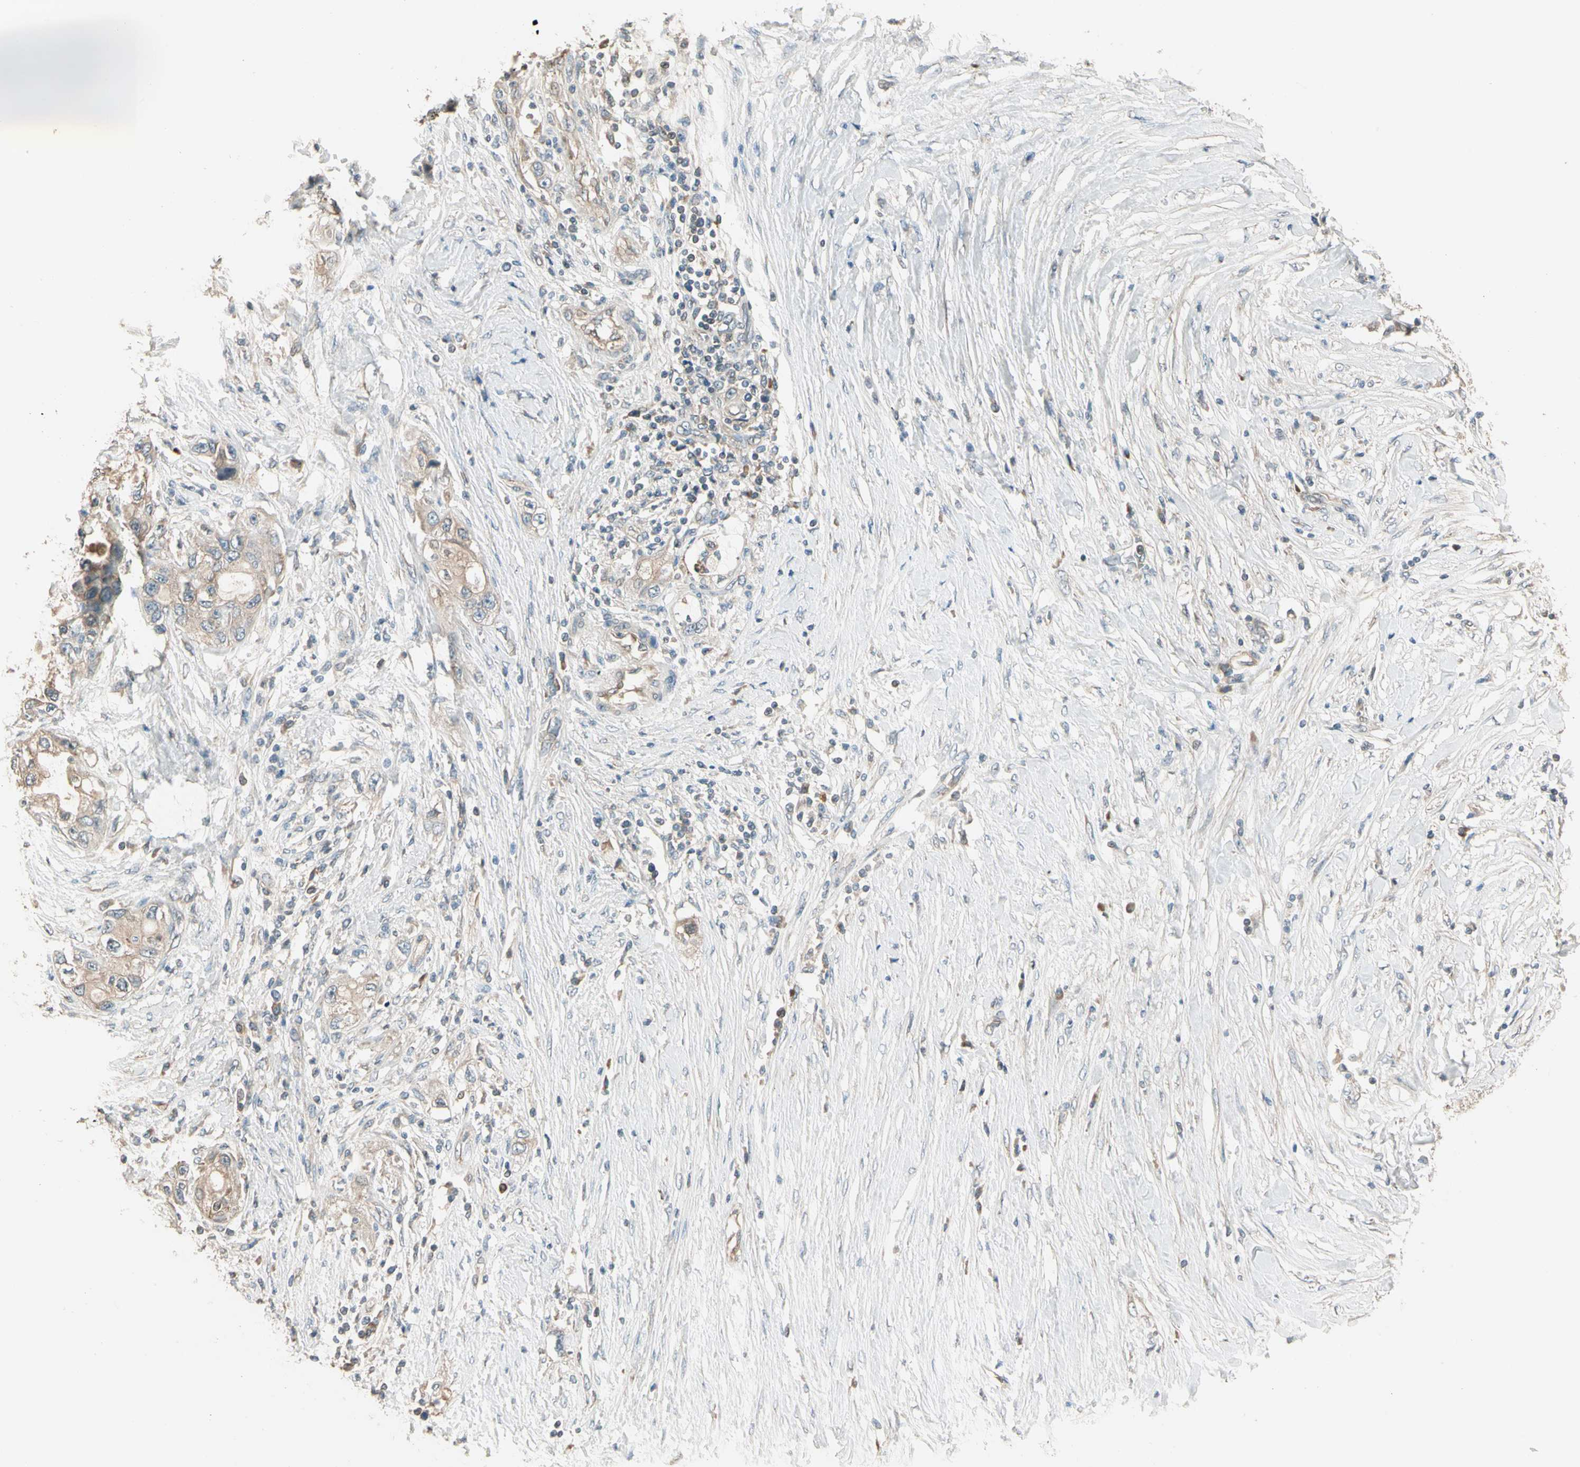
{"staining": {"intensity": "weak", "quantity": ">75%", "location": "cytoplasmic/membranous"}, "tissue": "pancreatic cancer", "cell_type": "Tumor cells", "image_type": "cancer", "snomed": [{"axis": "morphology", "description": "Adenocarcinoma, NOS"}, {"axis": "topography", "description": "Pancreas"}], "caption": "Adenocarcinoma (pancreatic) was stained to show a protein in brown. There is low levels of weak cytoplasmic/membranous positivity in about >75% of tumor cells.", "gene": "TNFRSF21", "patient": {"sex": "female", "age": 70}}